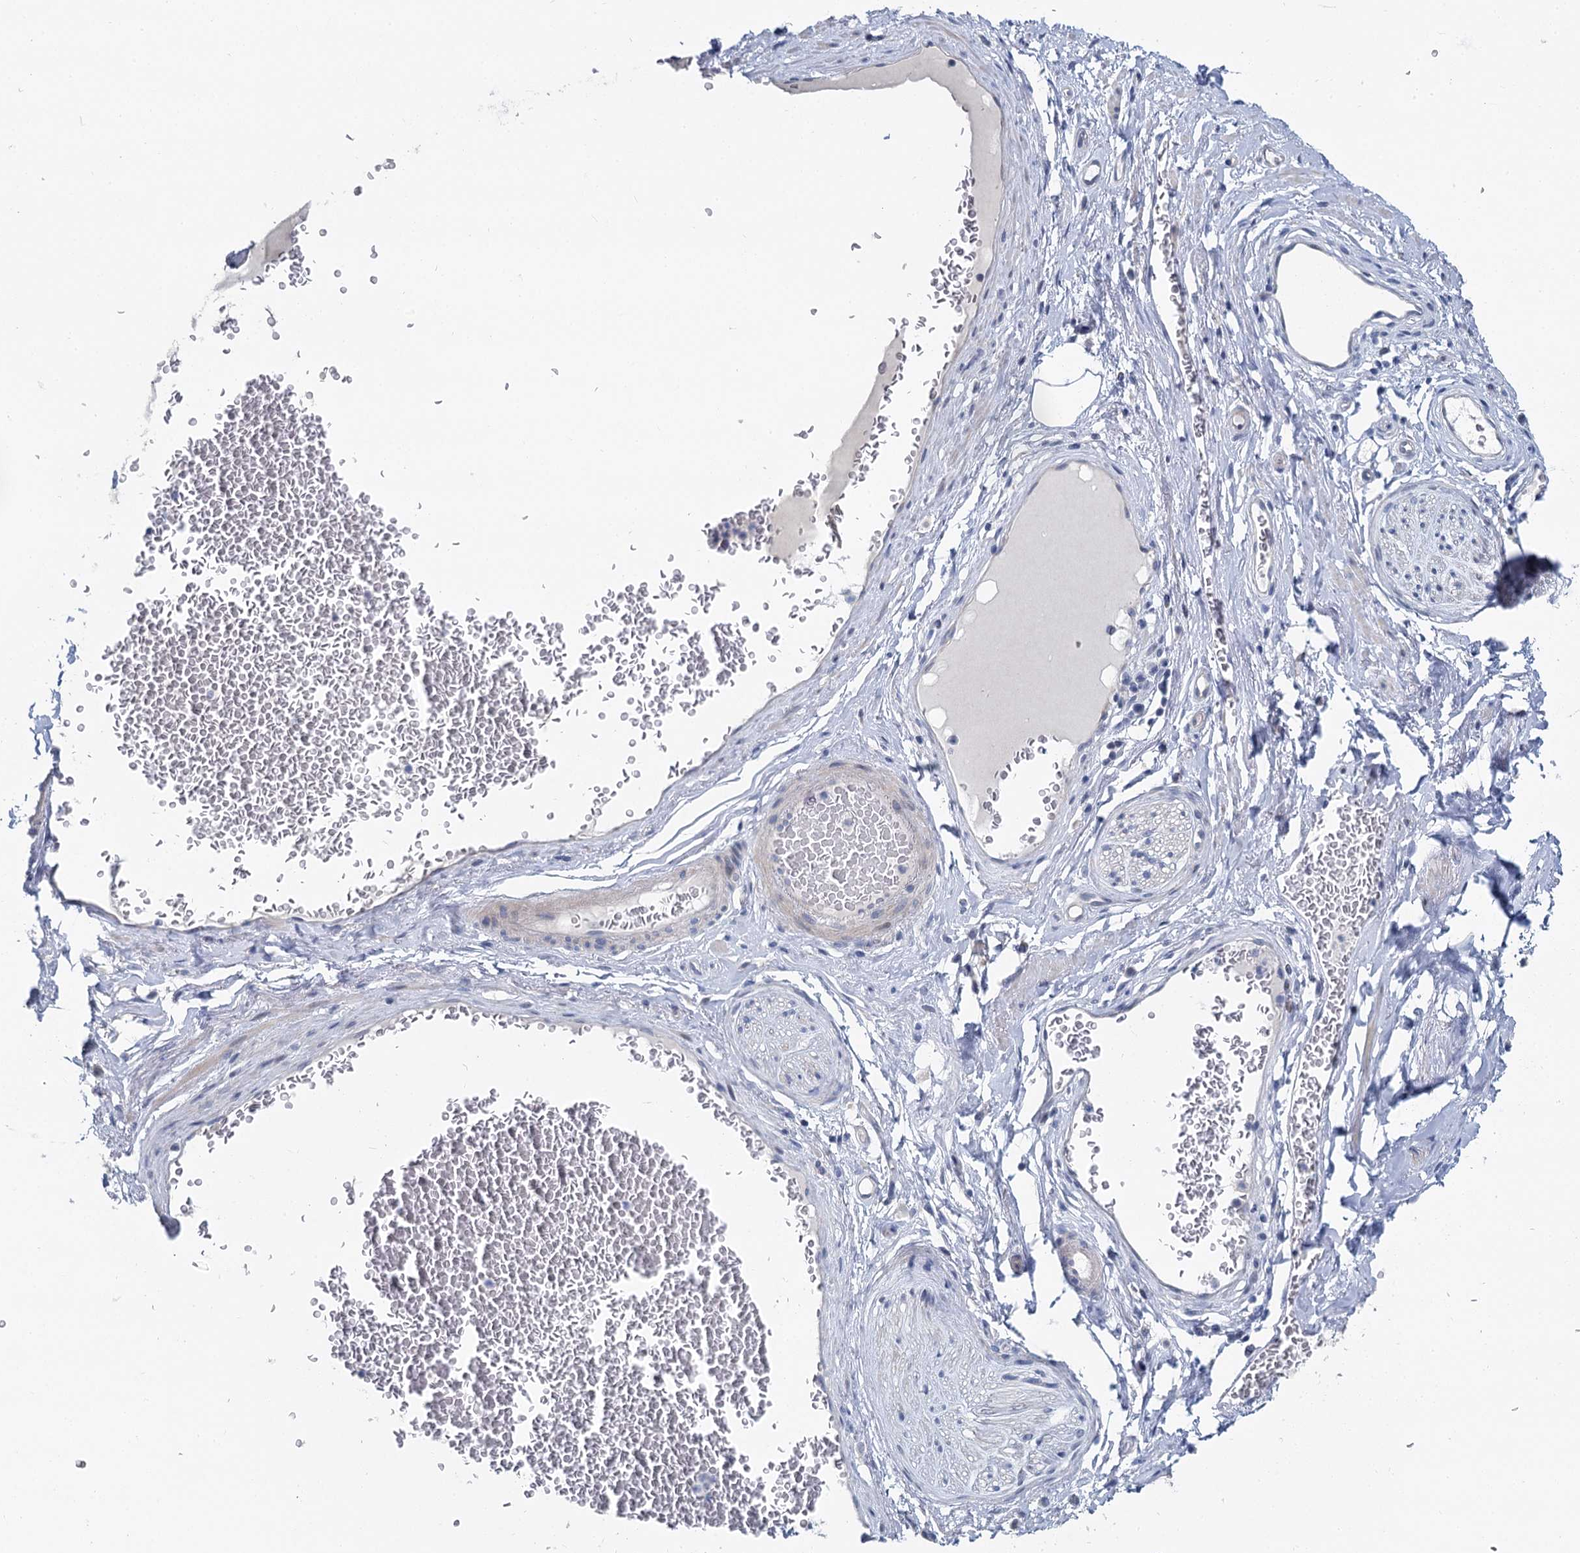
{"staining": {"intensity": "negative", "quantity": "none", "location": "none"}, "tissue": "adipose tissue", "cell_type": "Adipocytes", "image_type": "normal", "snomed": [{"axis": "morphology", "description": "Normal tissue, NOS"}, {"axis": "morphology", "description": "Adenocarcinoma, NOS"}, {"axis": "topography", "description": "Rectum"}, {"axis": "topography", "description": "Vagina"}, {"axis": "topography", "description": "Peripheral nerve tissue"}], "caption": "IHC micrograph of normal adipose tissue: human adipose tissue stained with DAB demonstrates no significant protein staining in adipocytes.", "gene": "ACRBP", "patient": {"sex": "female", "age": 71}}